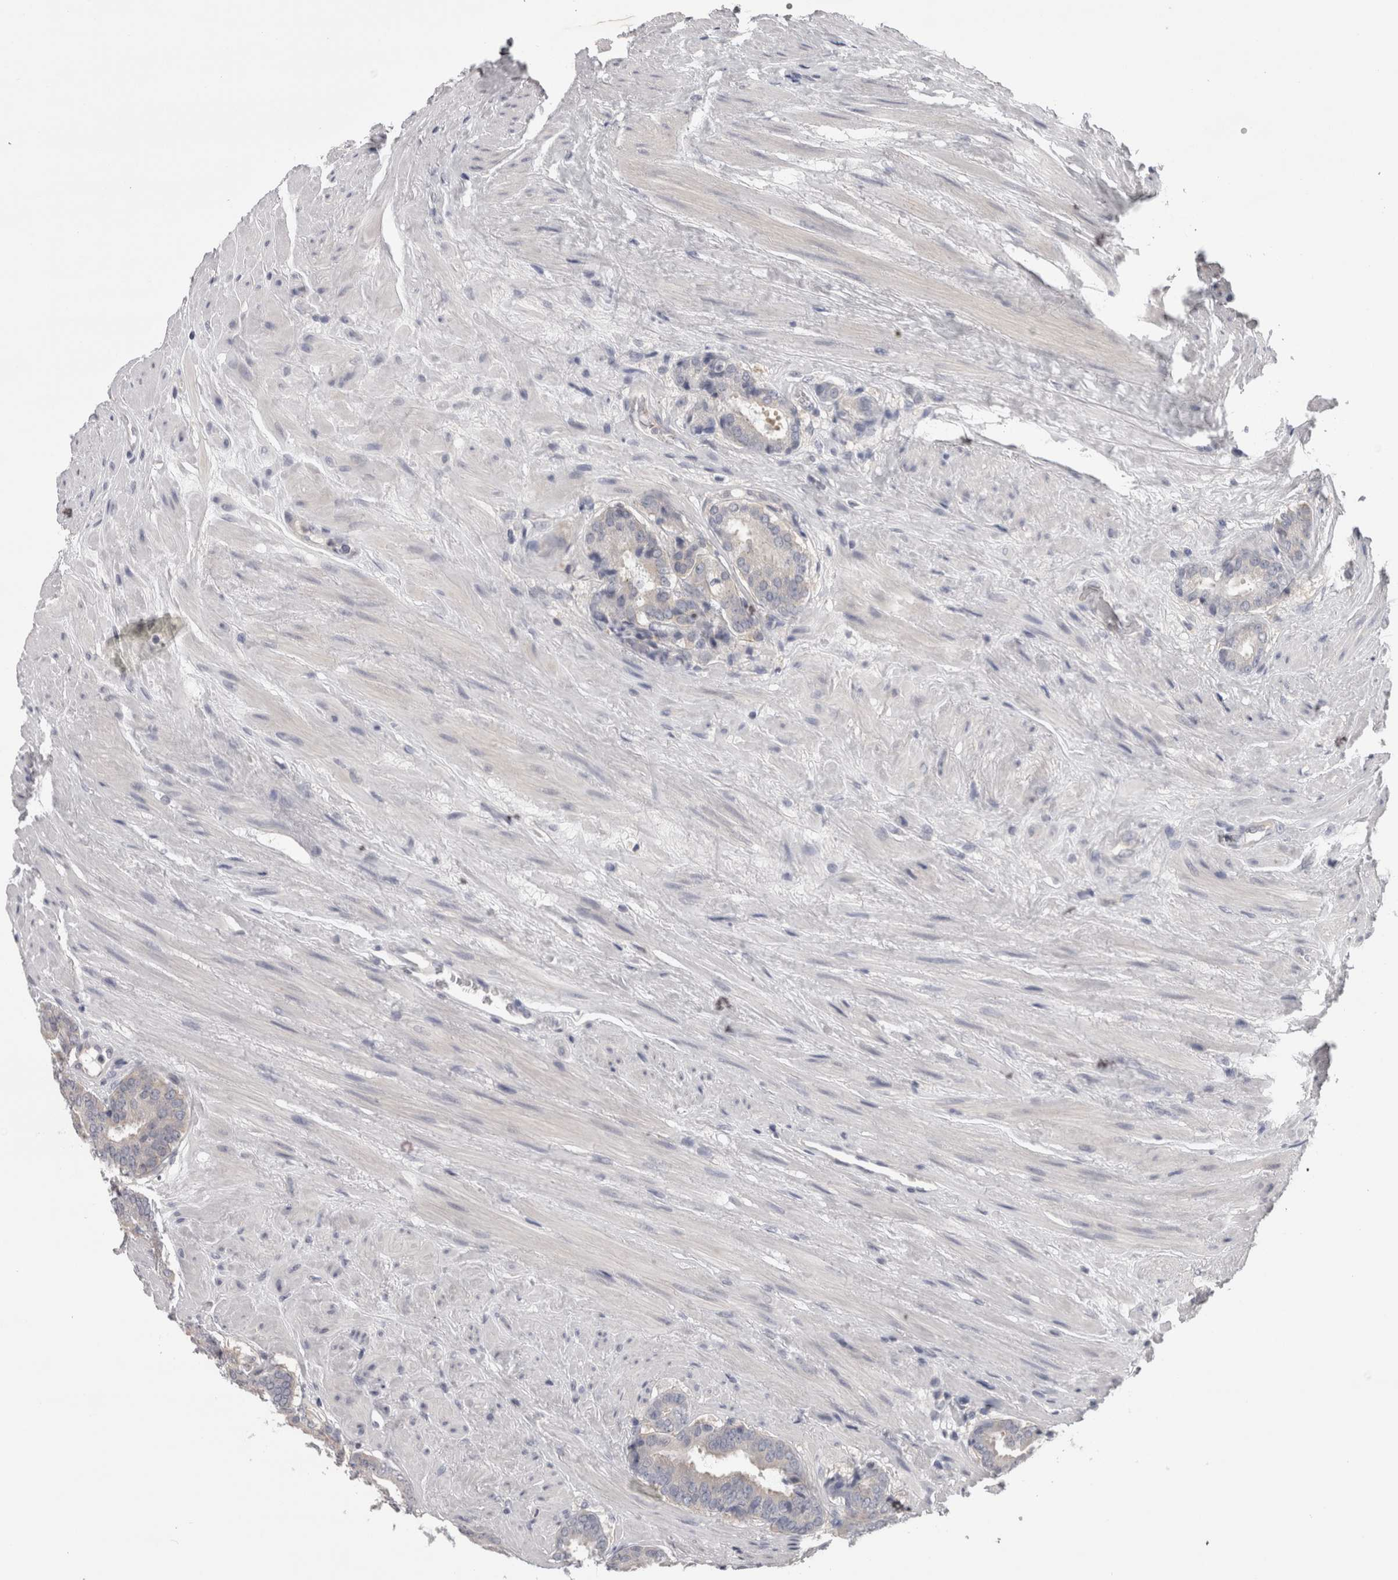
{"staining": {"intensity": "negative", "quantity": "none", "location": "none"}, "tissue": "prostate cancer", "cell_type": "Tumor cells", "image_type": "cancer", "snomed": [{"axis": "morphology", "description": "Adenocarcinoma, Low grade"}, {"axis": "topography", "description": "Prostate"}], "caption": "The immunohistochemistry (IHC) histopathology image has no significant expression in tumor cells of adenocarcinoma (low-grade) (prostate) tissue.", "gene": "LYZL6", "patient": {"sex": "male", "age": 69}}